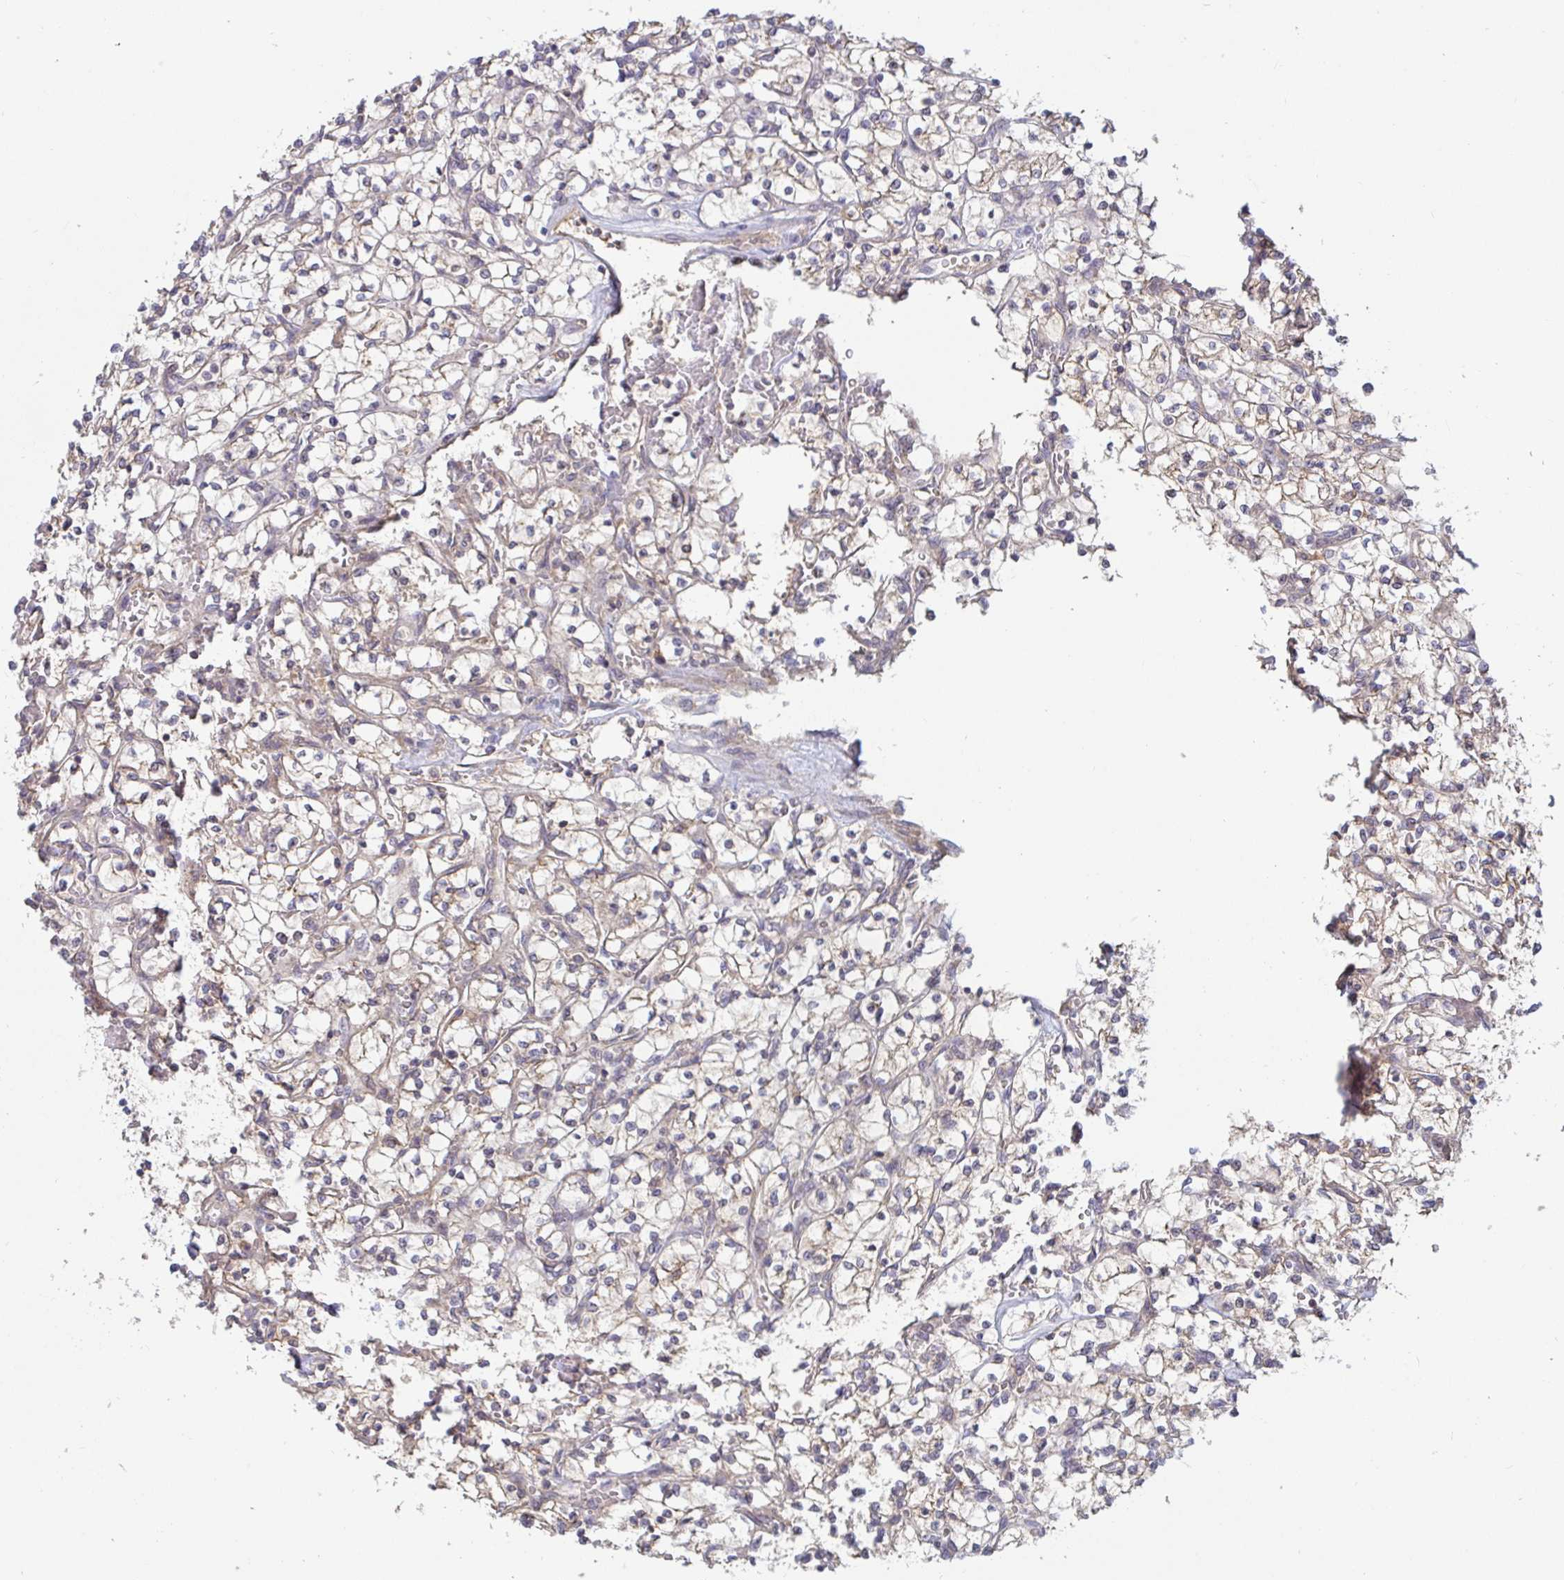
{"staining": {"intensity": "weak", "quantity": ">75%", "location": "cytoplasmic/membranous"}, "tissue": "renal cancer", "cell_type": "Tumor cells", "image_type": "cancer", "snomed": [{"axis": "morphology", "description": "Adenocarcinoma, NOS"}, {"axis": "topography", "description": "Kidney"}], "caption": "The image exhibits a brown stain indicating the presence of a protein in the cytoplasmic/membranous of tumor cells in renal cancer (adenocarcinoma). (IHC, brightfield microscopy, high magnification).", "gene": "LARP1", "patient": {"sex": "female", "age": 64}}